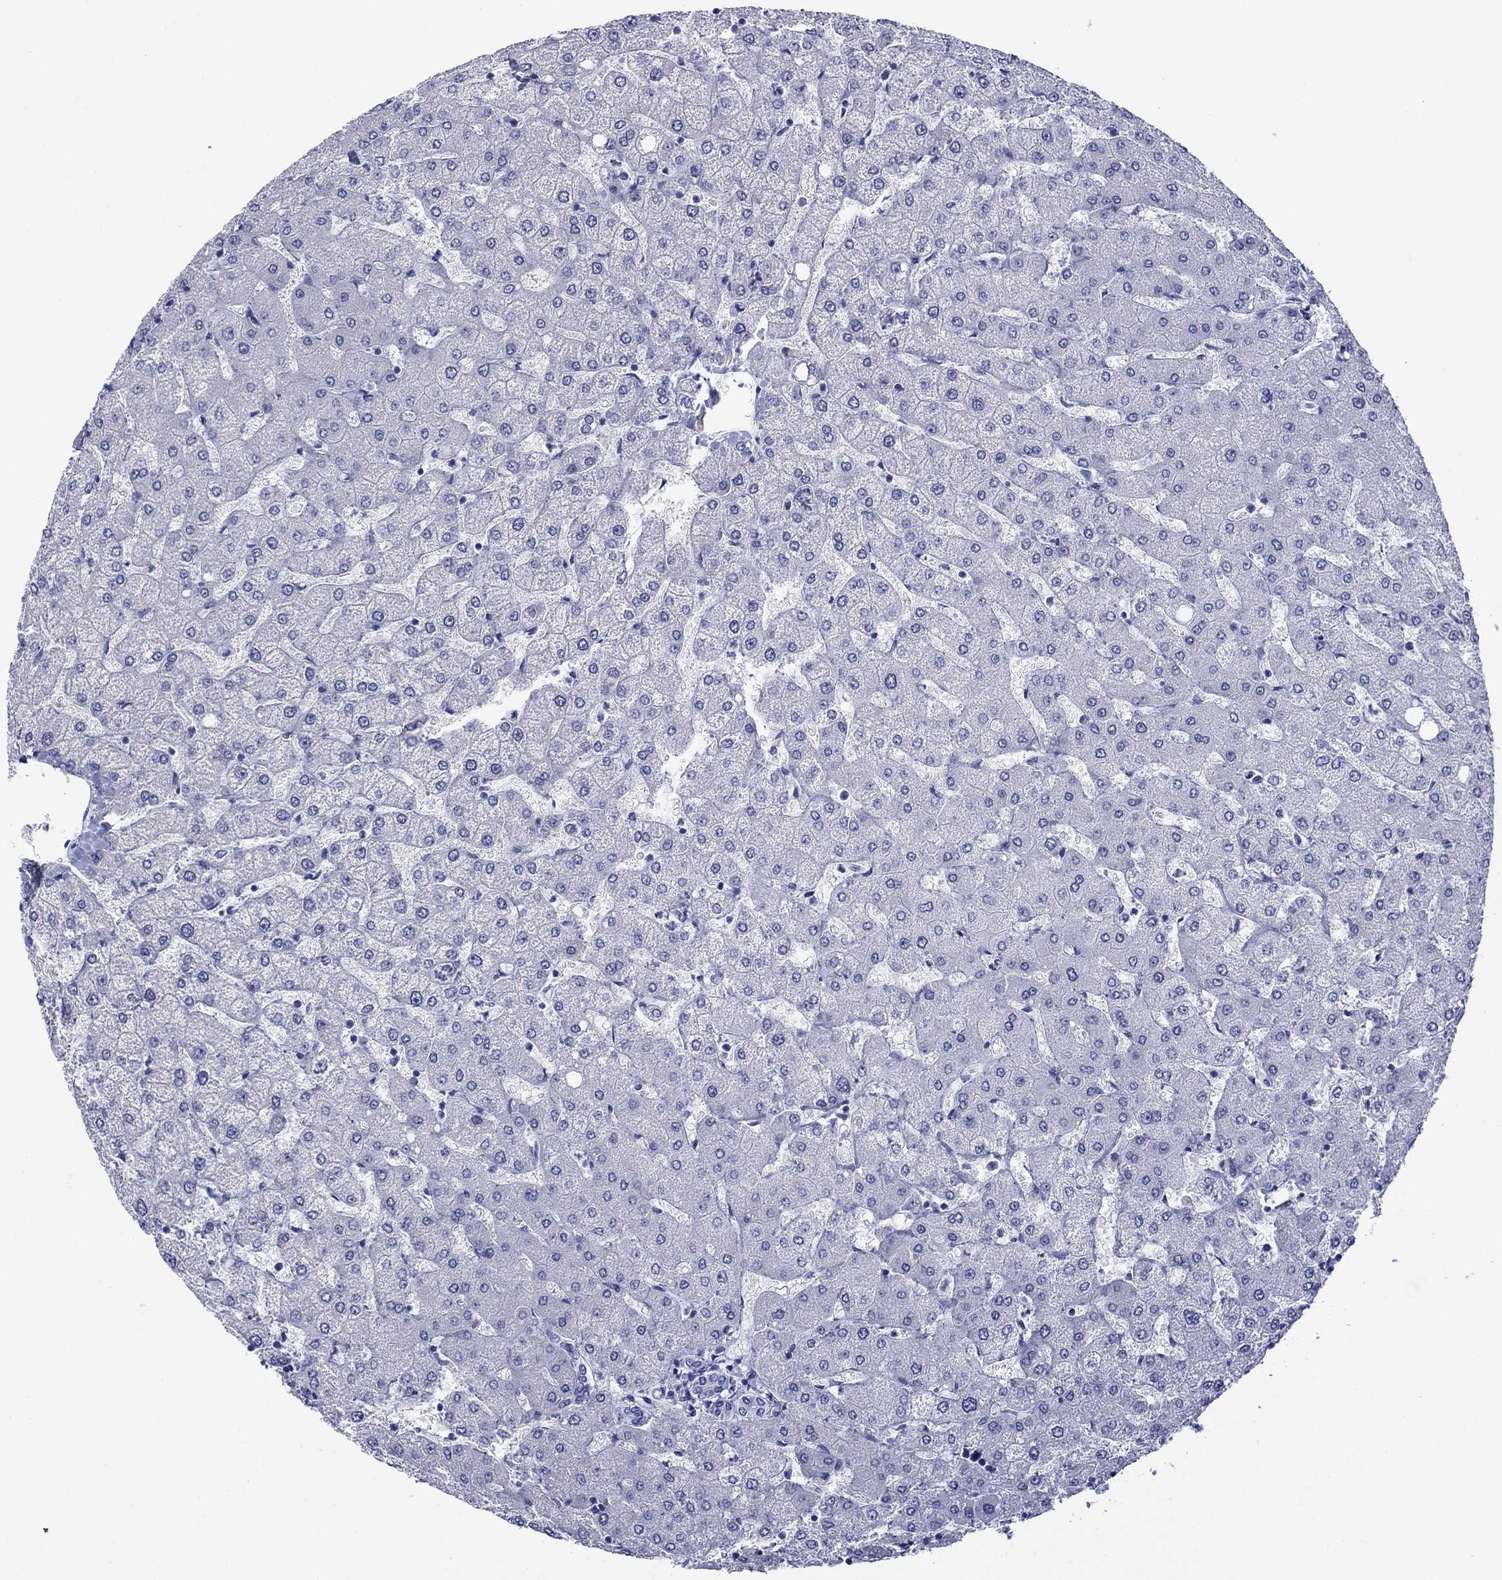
{"staining": {"intensity": "negative", "quantity": "none", "location": "none"}, "tissue": "liver", "cell_type": "Cholangiocytes", "image_type": "normal", "snomed": [{"axis": "morphology", "description": "Normal tissue, NOS"}, {"axis": "topography", "description": "Liver"}], "caption": "IHC of unremarkable human liver exhibits no expression in cholangiocytes.", "gene": "GIP", "patient": {"sex": "female", "age": 54}}